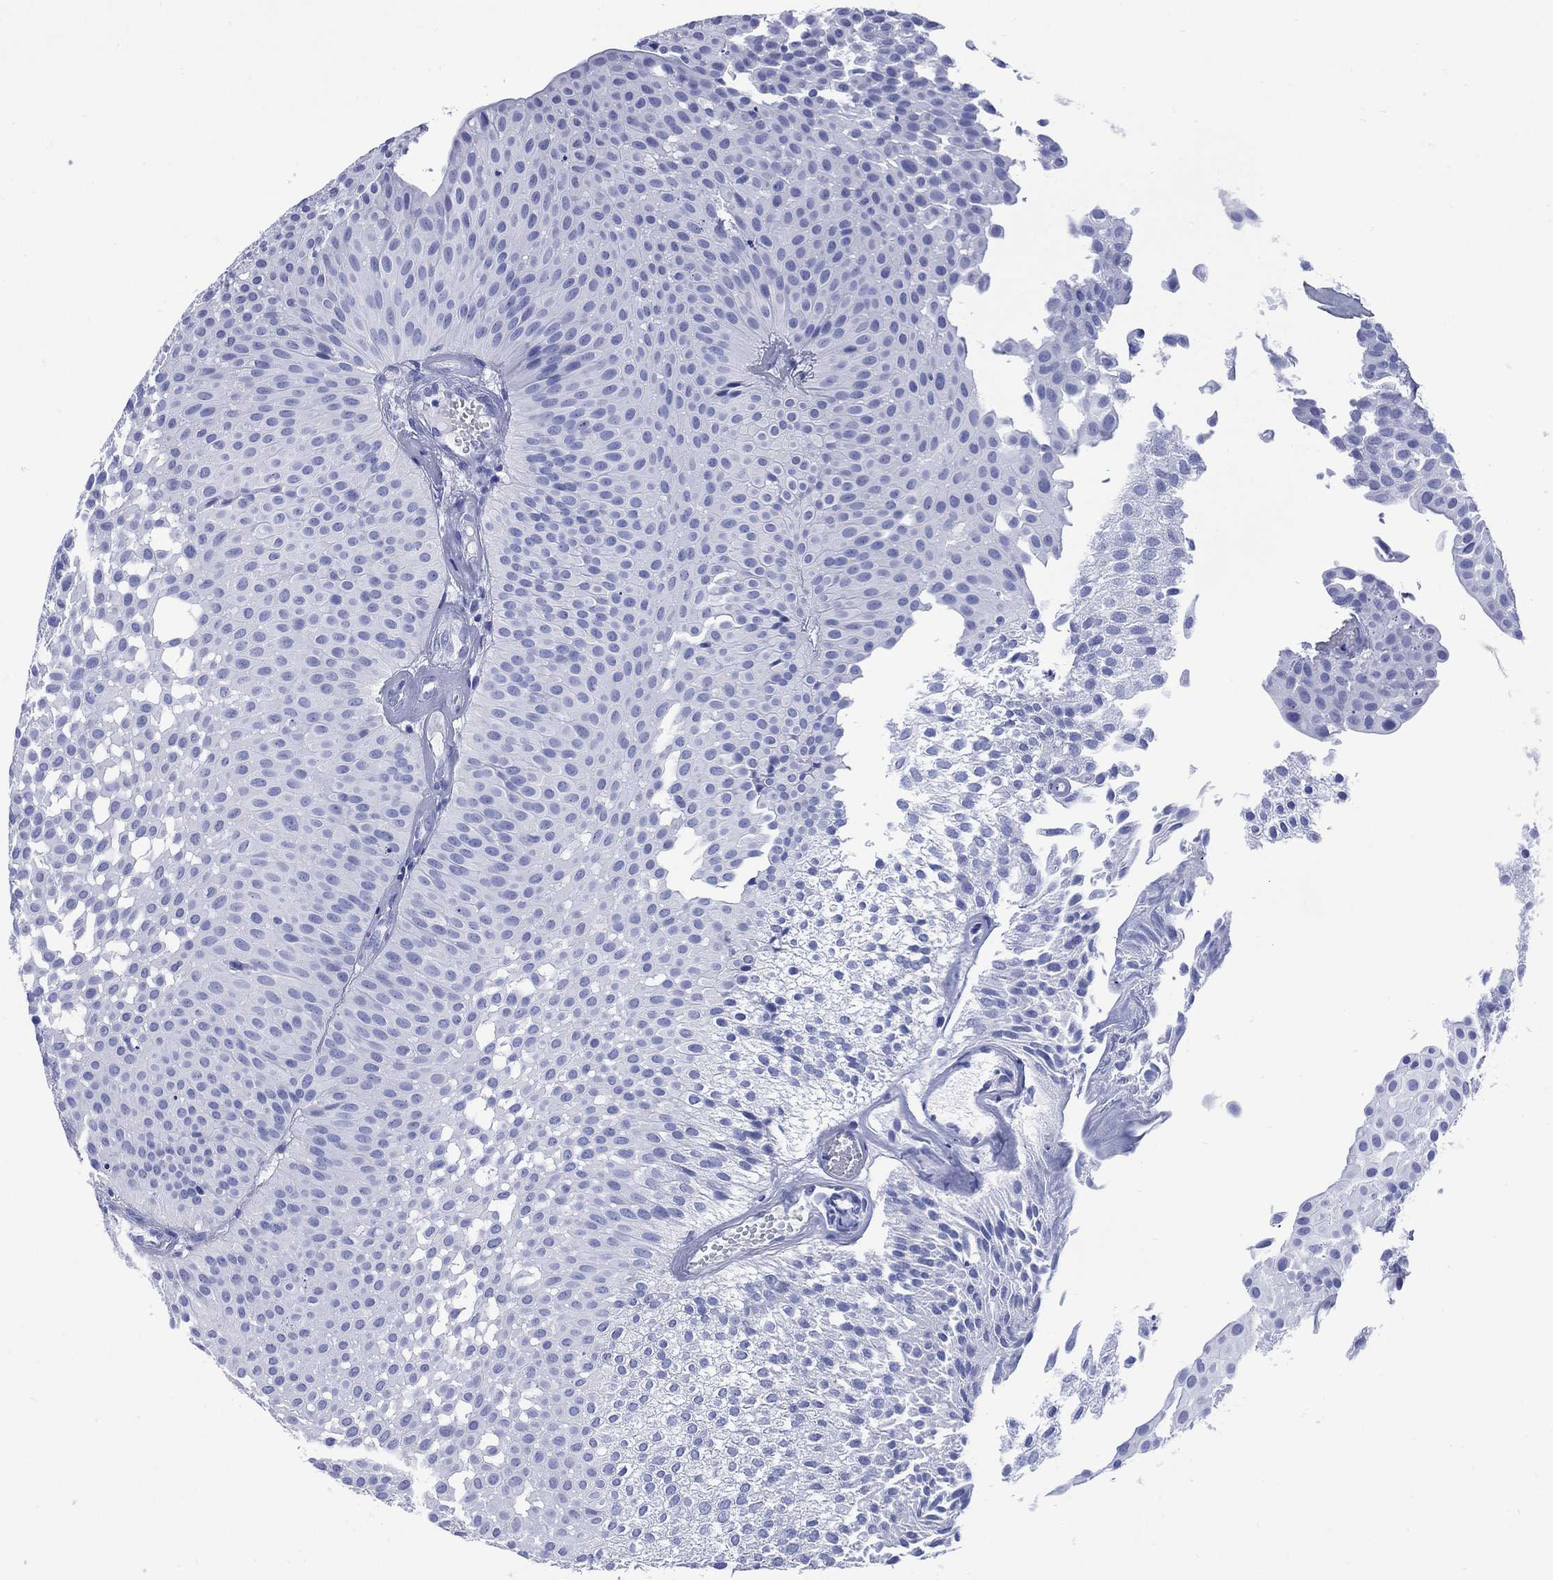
{"staining": {"intensity": "negative", "quantity": "none", "location": "none"}, "tissue": "urothelial cancer", "cell_type": "Tumor cells", "image_type": "cancer", "snomed": [{"axis": "morphology", "description": "Urothelial carcinoma, Low grade"}, {"axis": "topography", "description": "Urinary bladder"}], "caption": "Immunohistochemistry (IHC) photomicrograph of human low-grade urothelial carcinoma stained for a protein (brown), which shows no positivity in tumor cells.", "gene": "SHCBP1L", "patient": {"sex": "male", "age": 64}}